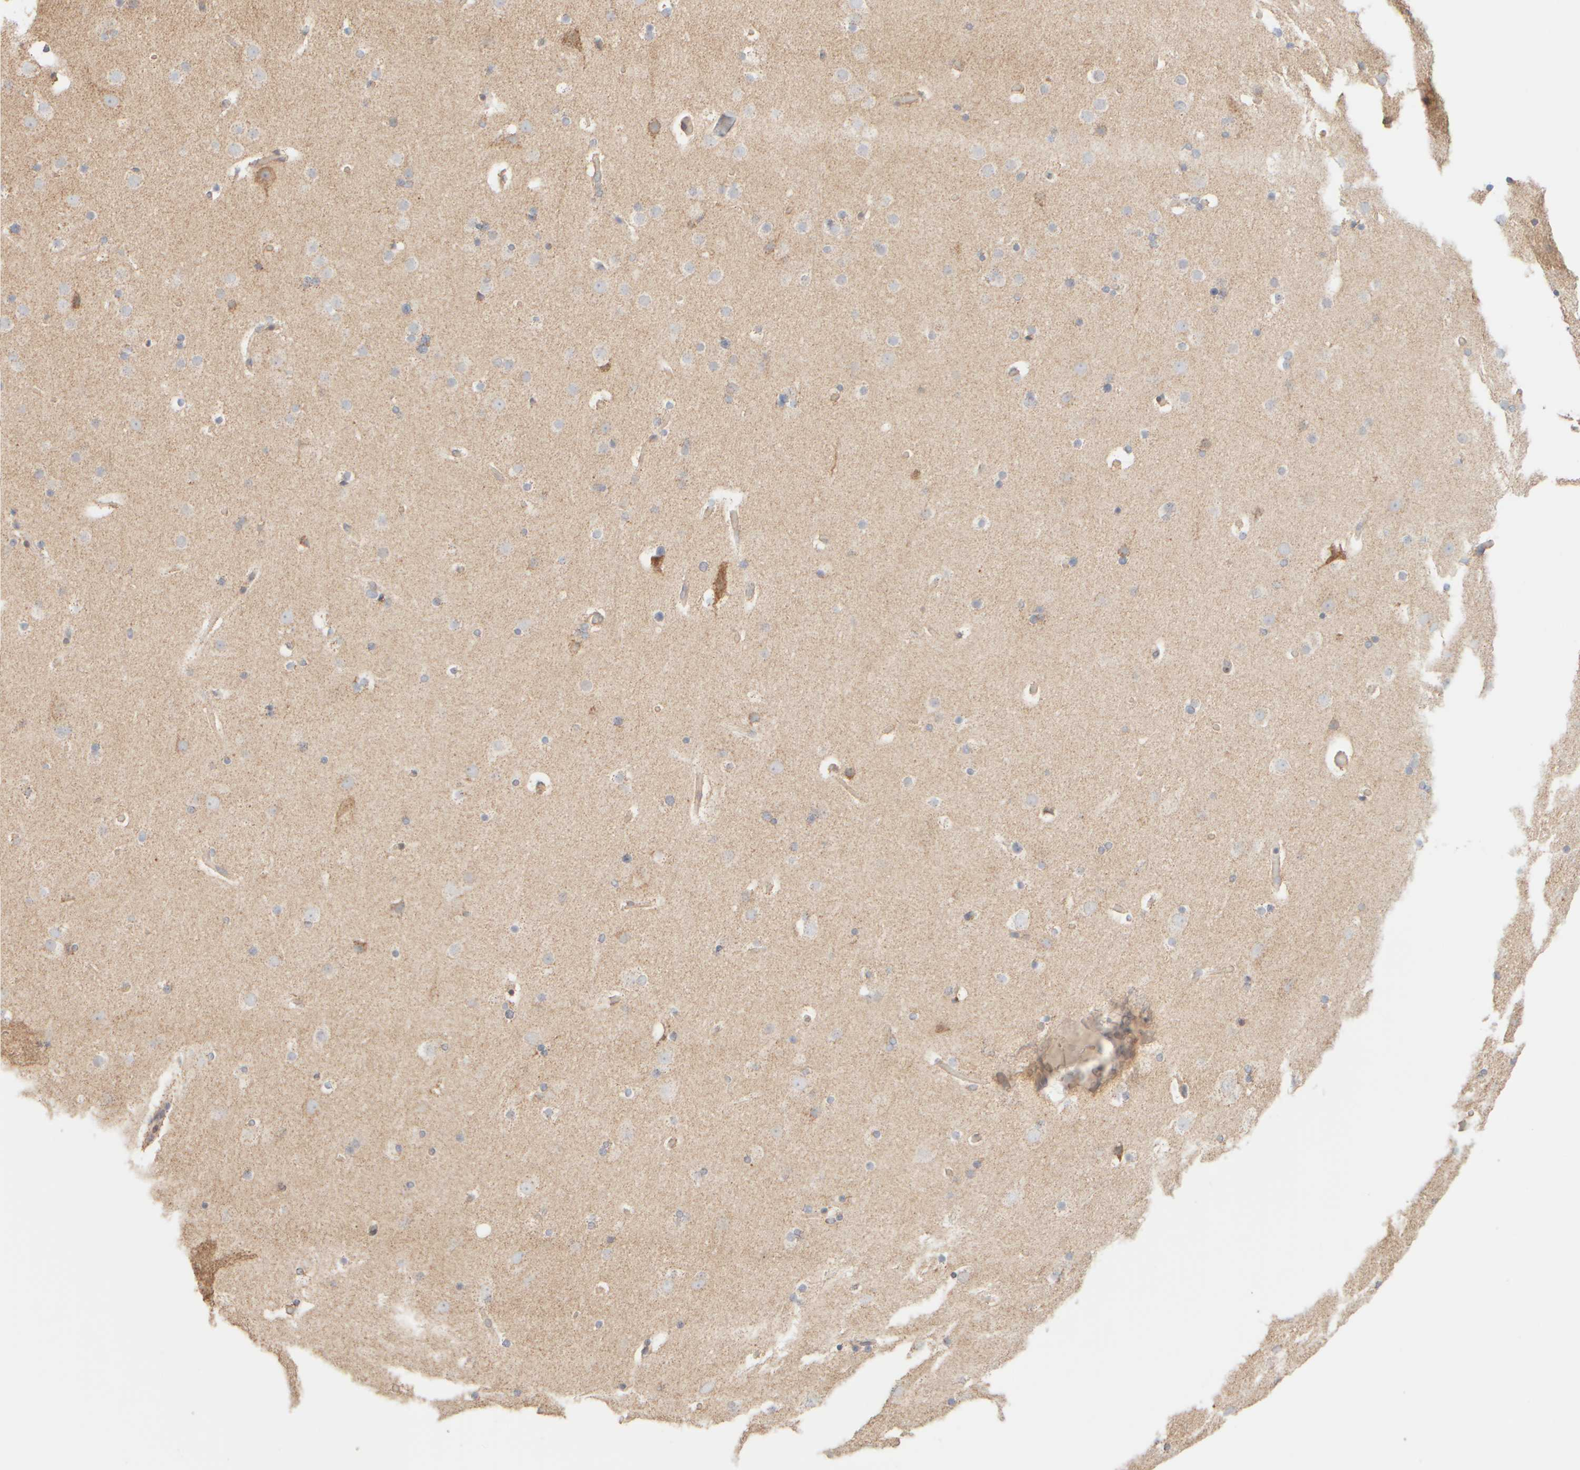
{"staining": {"intensity": "negative", "quantity": "none", "location": "none"}, "tissue": "cerebral cortex", "cell_type": "Endothelial cells", "image_type": "normal", "snomed": [{"axis": "morphology", "description": "Normal tissue, NOS"}, {"axis": "topography", "description": "Cerebral cortex"}], "caption": "This is a histopathology image of IHC staining of normal cerebral cortex, which shows no staining in endothelial cells. The staining is performed using DAB (3,3'-diaminobenzidine) brown chromogen with nuclei counter-stained in using hematoxylin.", "gene": "APBB2", "patient": {"sex": "male", "age": 57}}